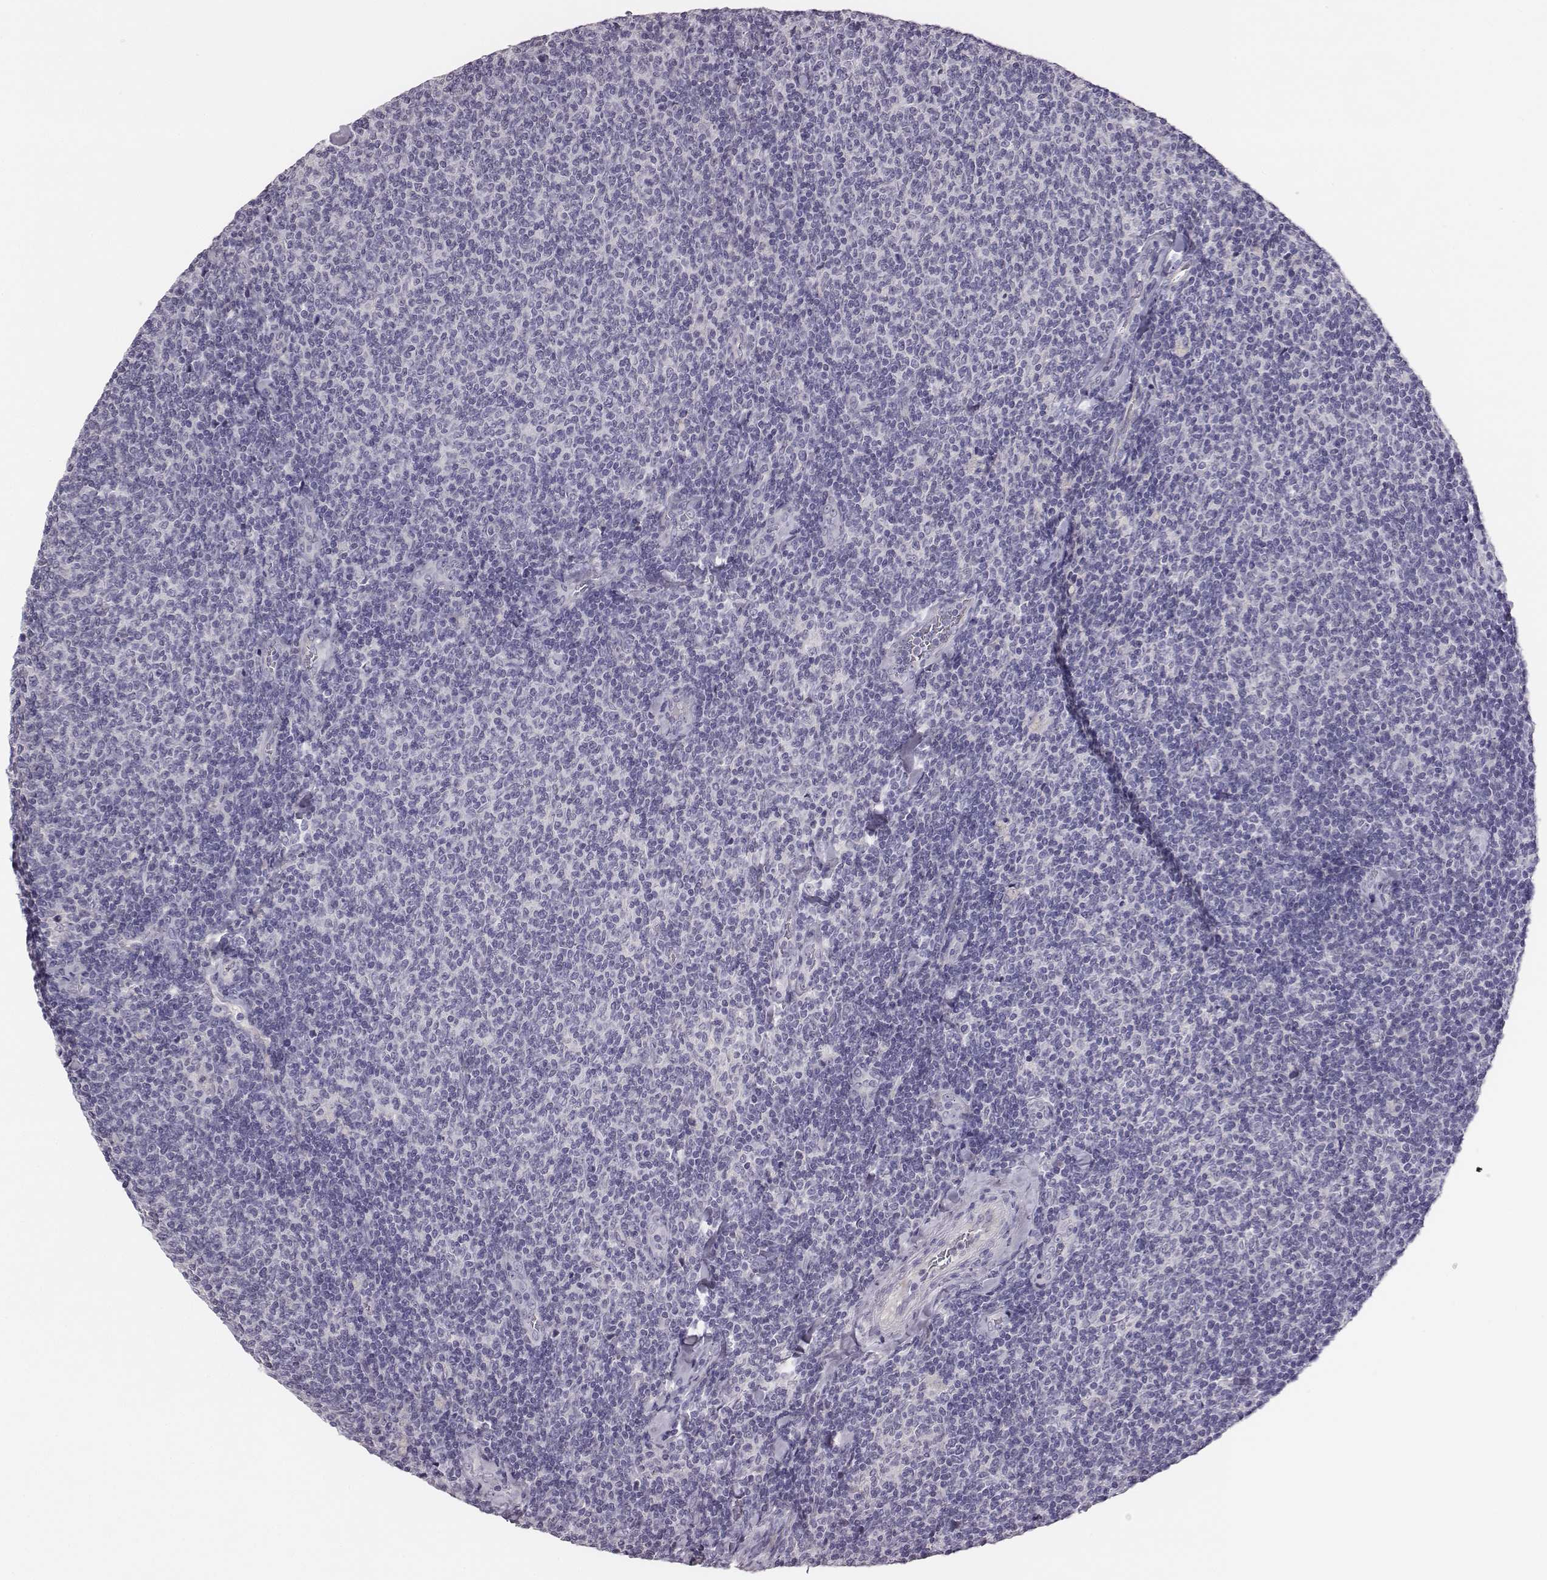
{"staining": {"intensity": "negative", "quantity": "none", "location": "none"}, "tissue": "lymphoma", "cell_type": "Tumor cells", "image_type": "cancer", "snomed": [{"axis": "morphology", "description": "Malignant lymphoma, non-Hodgkin's type, Low grade"}, {"axis": "topography", "description": "Lymph node"}], "caption": "An image of human low-grade malignant lymphoma, non-Hodgkin's type is negative for staining in tumor cells.", "gene": "GUCA1A", "patient": {"sex": "male", "age": 52}}